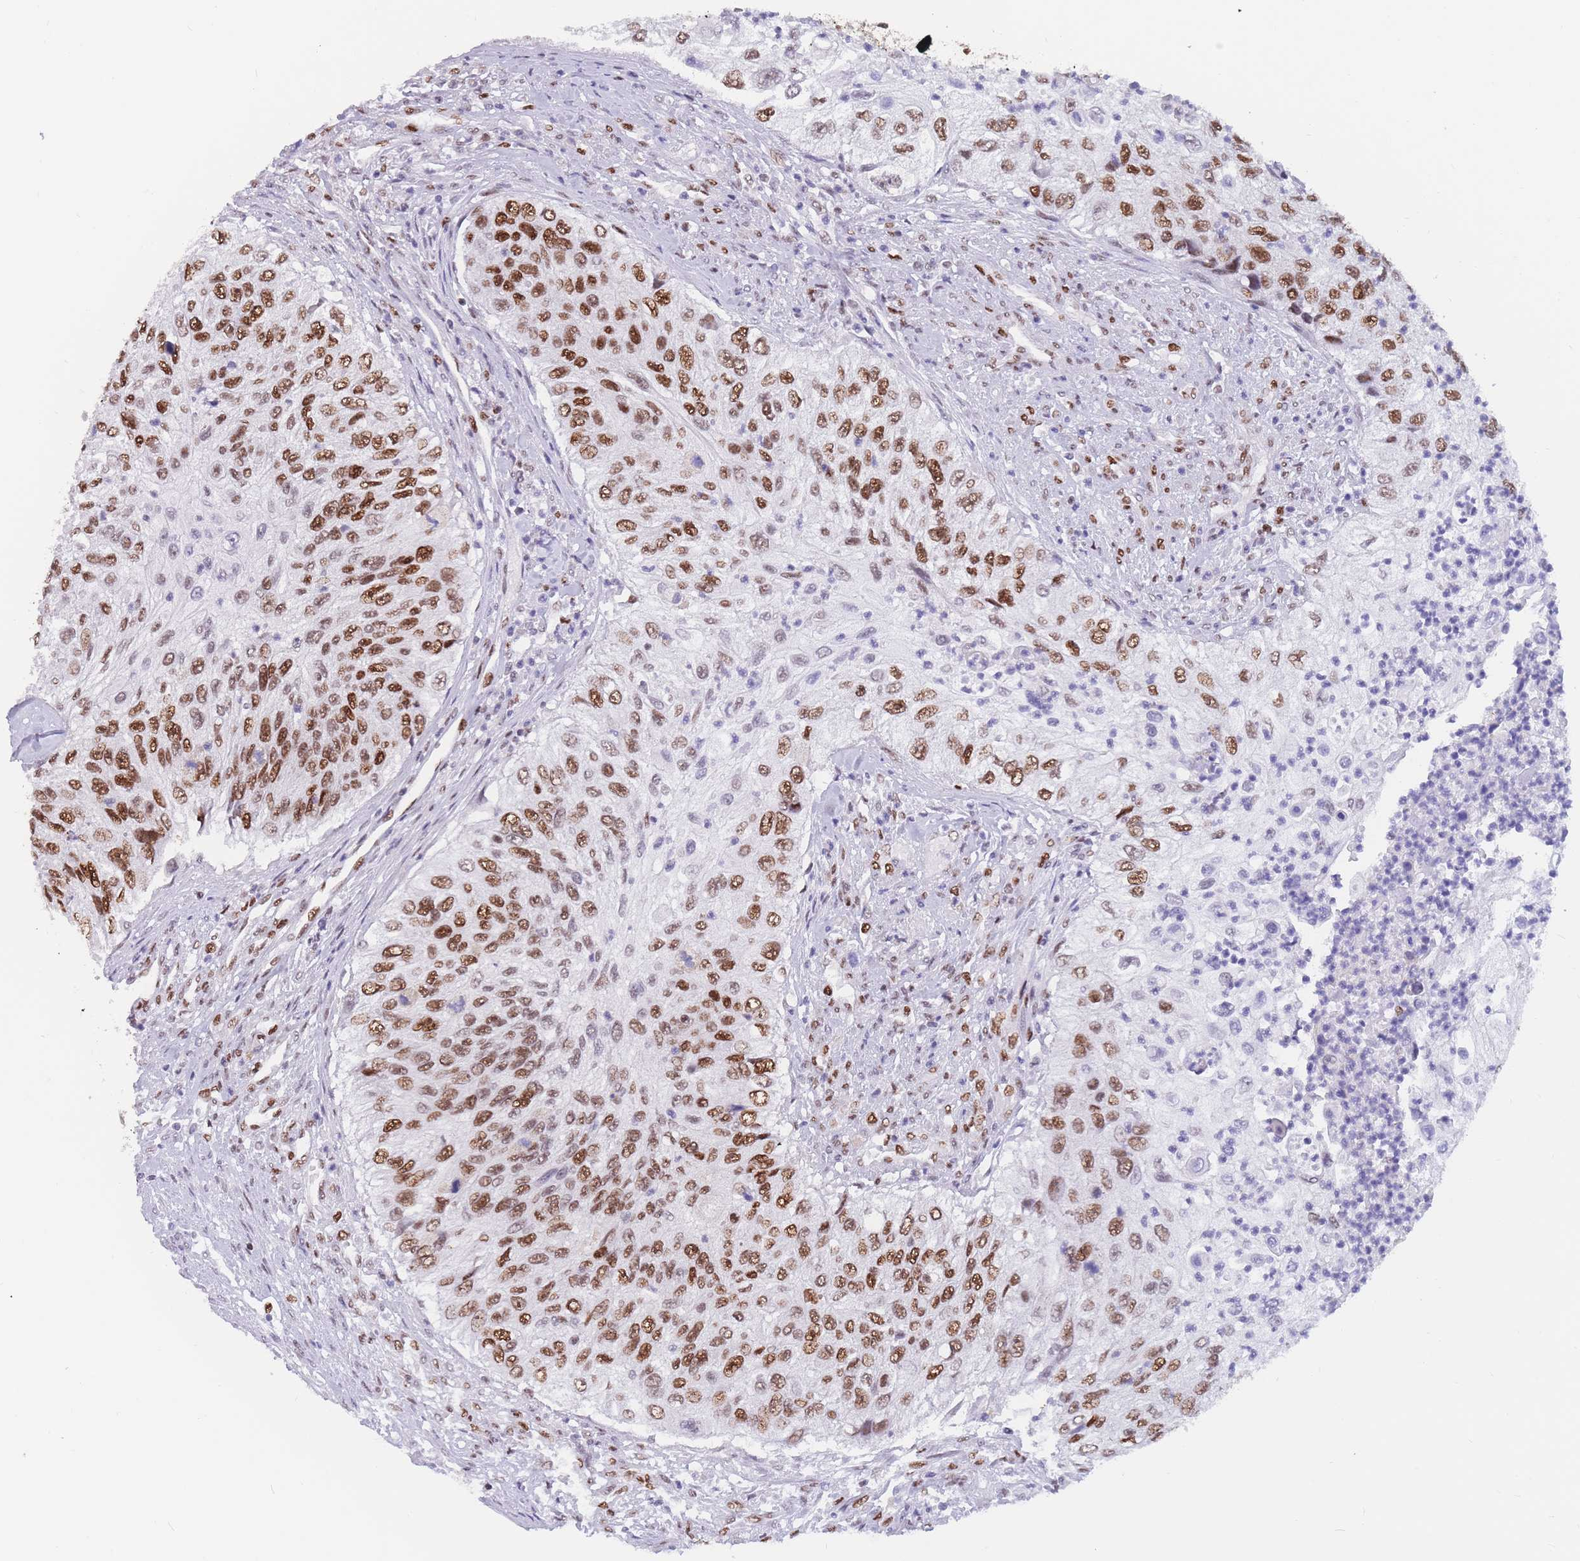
{"staining": {"intensity": "strong", "quantity": ">75%", "location": "nuclear"}, "tissue": "urothelial cancer", "cell_type": "Tumor cells", "image_type": "cancer", "snomed": [{"axis": "morphology", "description": "Urothelial carcinoma, High grade"}, {"axis": "topography", "description": "Urinary bladder"}], "caption": "The photomicrograph displays immunohistochemical staining of urothelial cancer. There is strong nuclear staining is present in approximately >75% of tumor cells.", "gene": "NASP", "patient": {"sex": "female", "age": 60}}